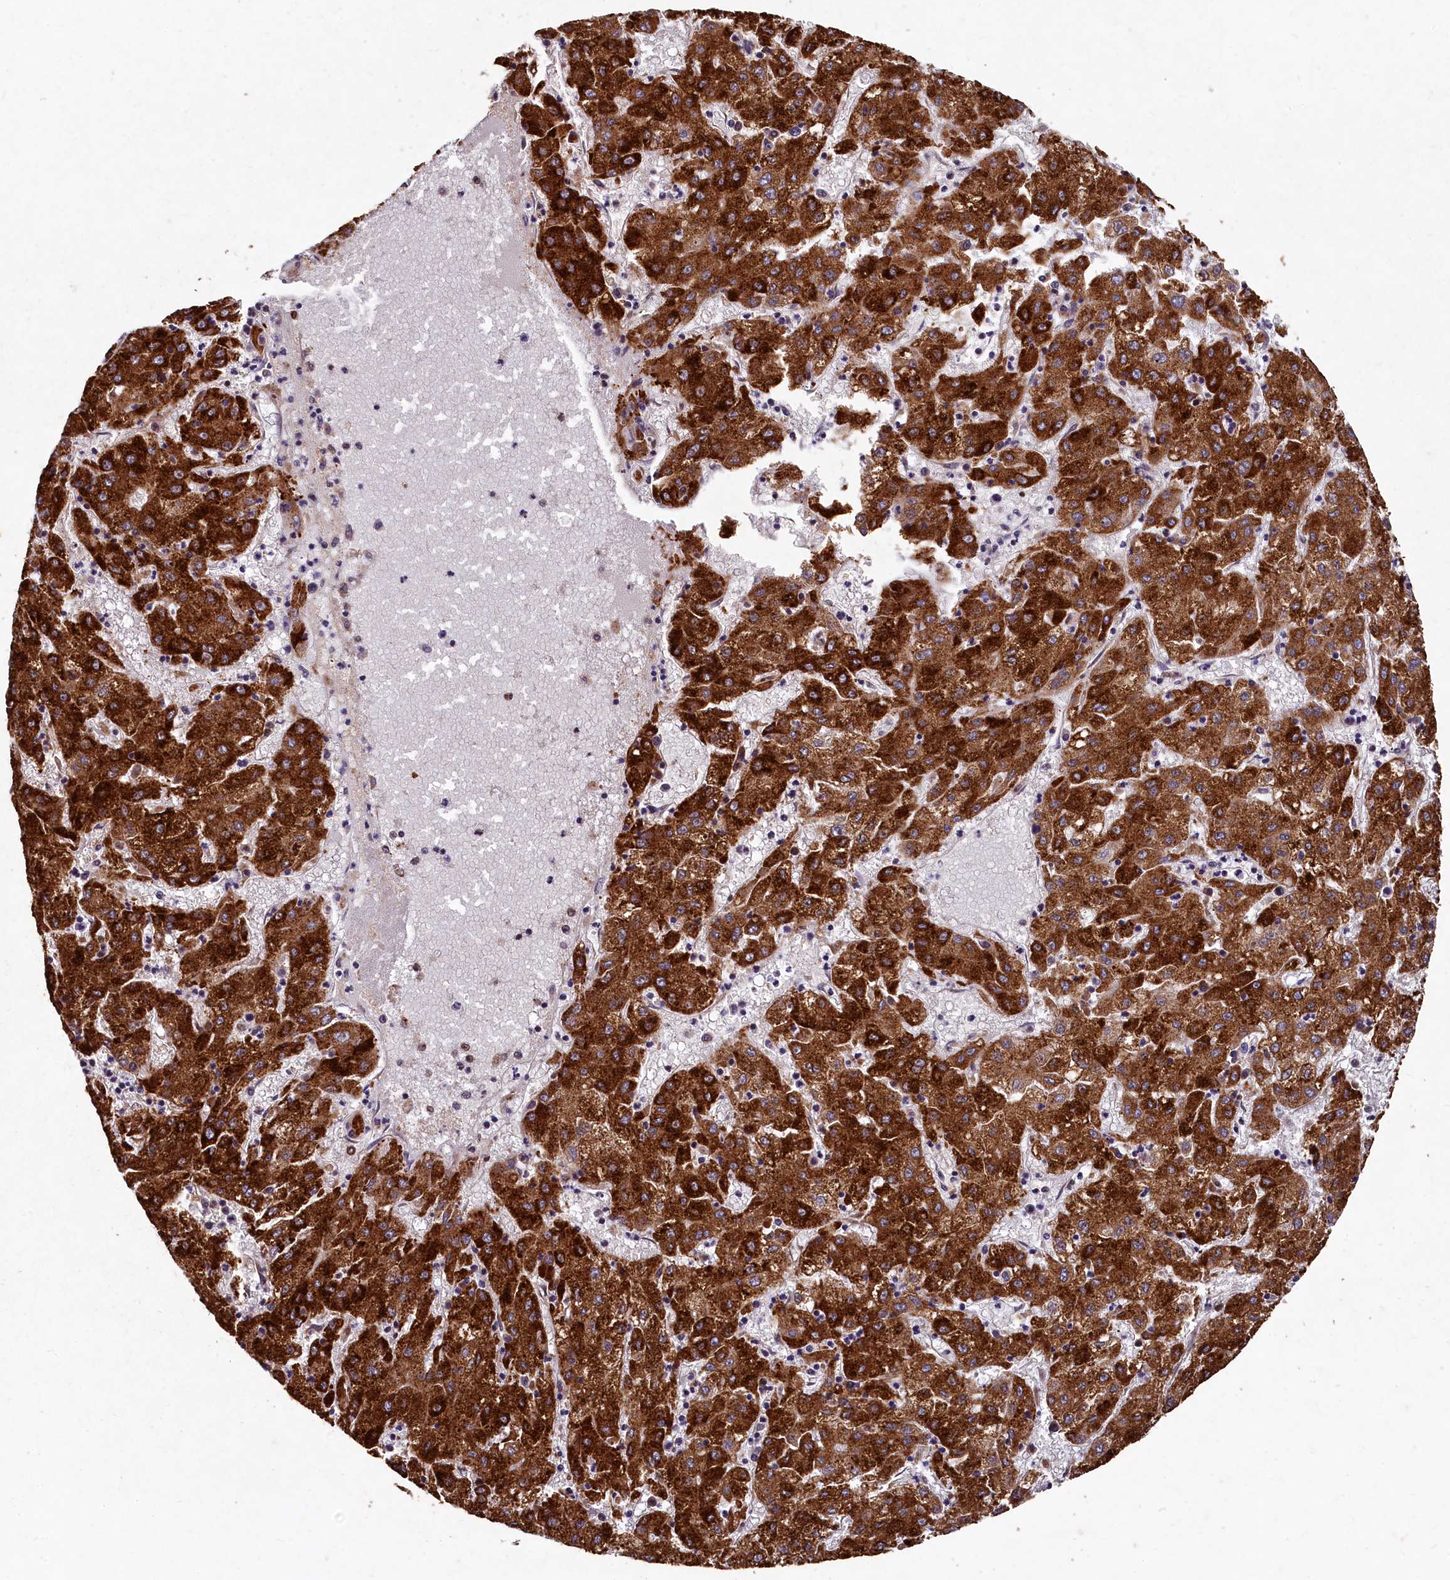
{"staining": {"intensity": "strong", "quantity": ">75%", "location": "cytoplasmic/membranous"}, "tissue": "liver cancer", "cell_type": "Tumor cells", "image_type": "cancer", "snomed": [{"axis": "morphology", "description": "Carcinoma, Hepatocellular, NOS"}, {"axis": "topography", "description": "Liver"}], "caption": "Immunohistochemistry photomicrograph of liver cancer (hepatocellular carcinoma) stained for a protein (brown), which demonstrates high levels of strong cytoplasmic/membranous staining in approximately >75% of tumor cells.", "gene": "LSM4", "patient": {"sex": "male", "age": 72}}